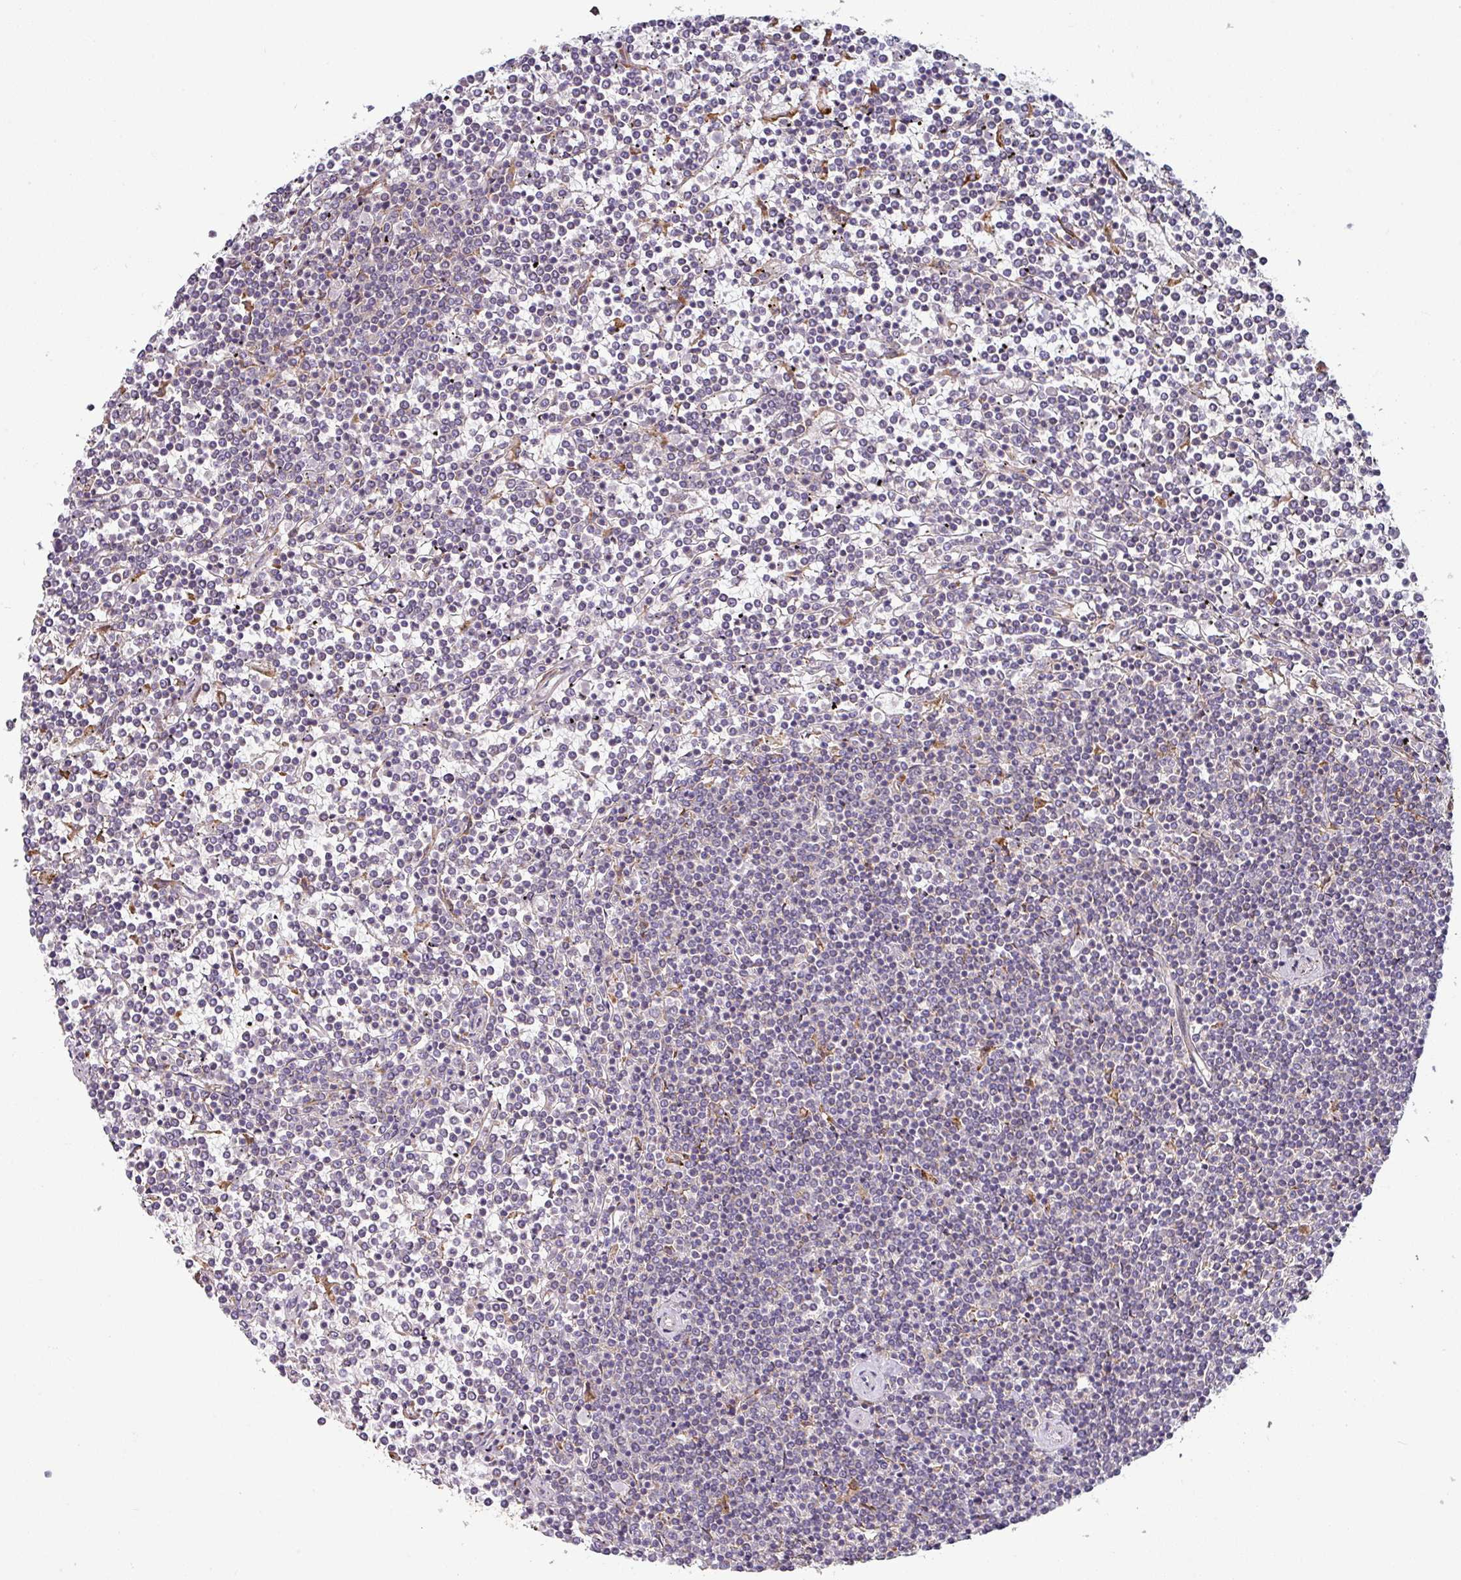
{"staining": {"intensity": "negative", "quantity": "none", "location": "none"}, "tissue": "lymphoma", "cell_type": "Tumor cells", "image_type": "cancer", "snomed": [{"axis": "morphology", "description": "Malignant lymphoma, non-Hodgkin's type, Low grade"}, {"axis": "topography", "description": "Spleen"}], "caption": "Tumor cells are negative for protein expression in human low-grade malignant lymphoma, non-Hodgkin's type. Brightfield microscopy of IHC stained with DAB (3,3'-diaminobenzidine) (brown) and hematoxylin (blue), captured at high magnification.", "gene": "ZNF268", "patient": {"sex": "female", "age": 19}}